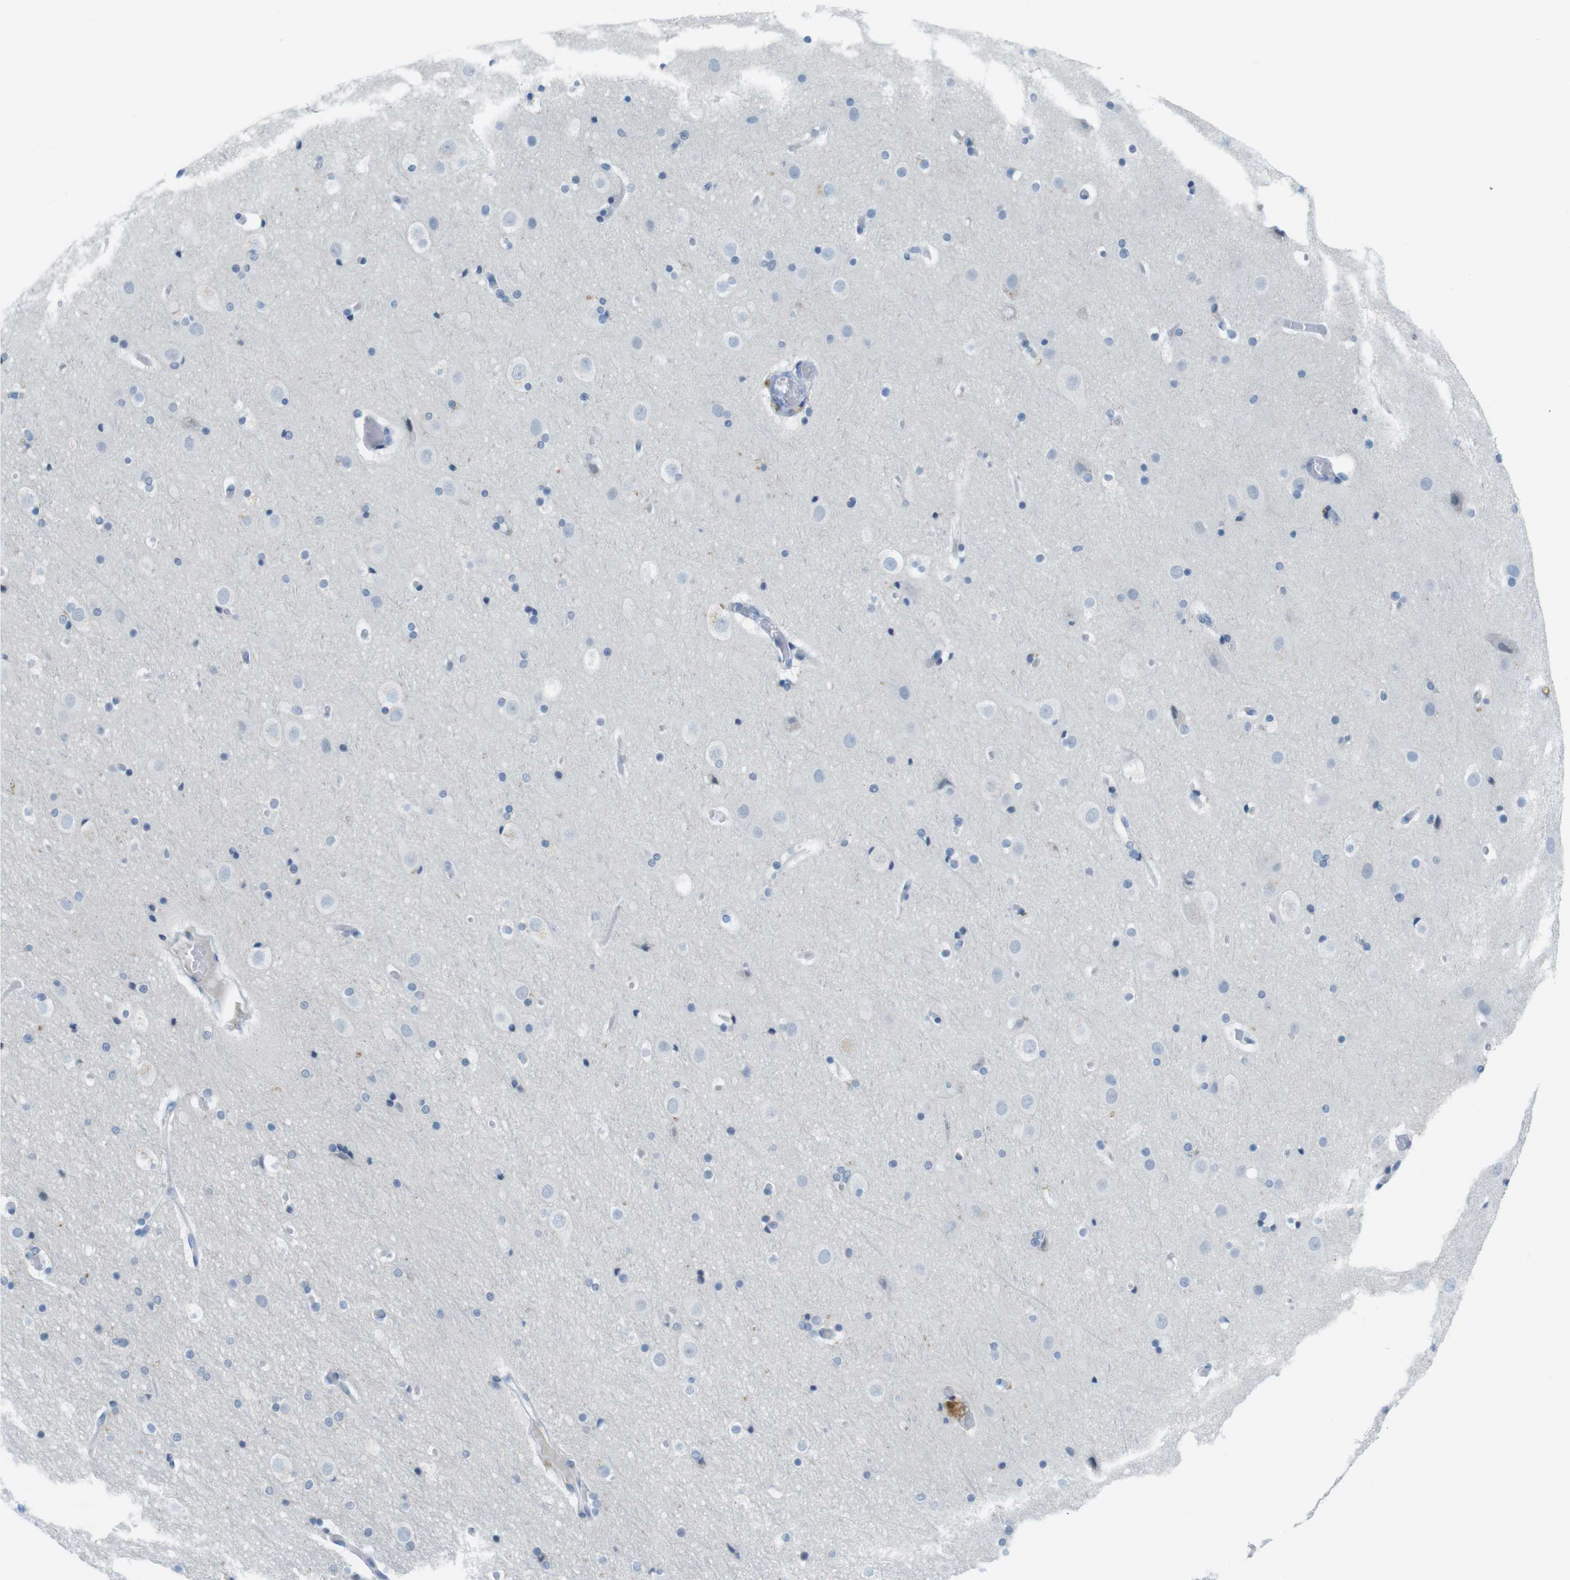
{"staining": {"intensity": "negative", "quantity": "none", "location": "none"}, "tissue": "cerebral cortex", "cell_type": "Endothelial cells", "image_type": "normal", "snomed": [{"axis": "morphology", "description": "Normal tissue, NOS"}, {"axis": "topography", "description": "Cerebral cortex"}], "caption": "DAB immunohistochemical staining of normal cerebral cortex displays no significant positivity in endothelial cells. The staining is performed using DAB (3,3'-diaminobenzidine) brown chromogen with nuclei counter-stained in using hematoxylin.", "gene": "YIPF1", "patient": {"sex": "male", "age": 57}}